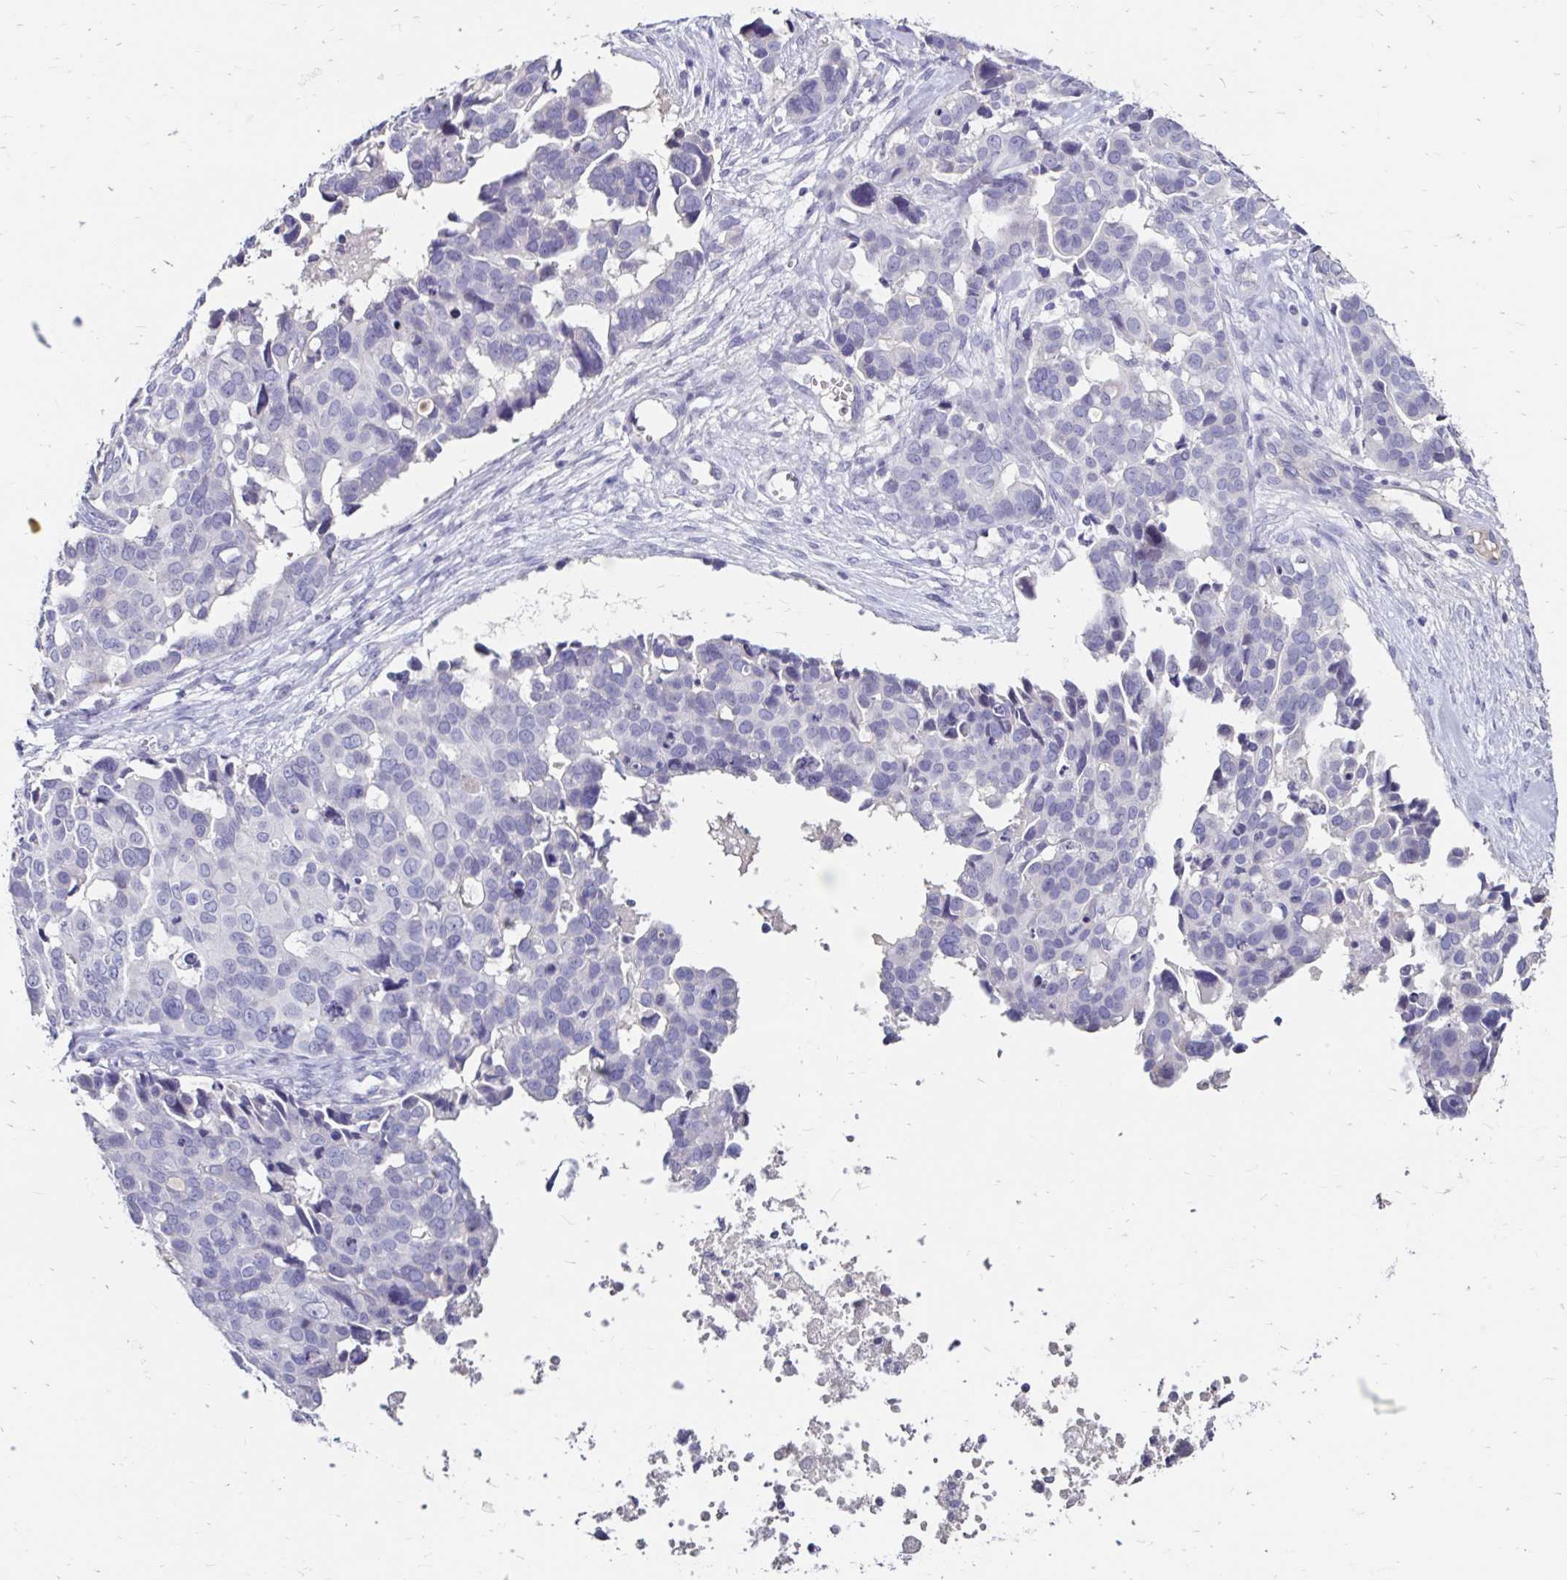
{"staining": {"intensity": "negative", "quantity": "none", "location": "none"}, "tissue": "ovarian cancer", "cell_type": "Tumor cells", "image_type": "cancer", "snomed": [{"axis": "morphology", "description": "Carcinoma, endometroid"}, {"axis": "topography", "description": "Ovary"}], "caption": "High power microscopy histopathology image of an immunohistochemistry (IHC) micrograph of ovarian cancer, revealing no significant expression in tumor cells.", "gene": "SCG3", "patient": {"sex": "female", "age": 78}}